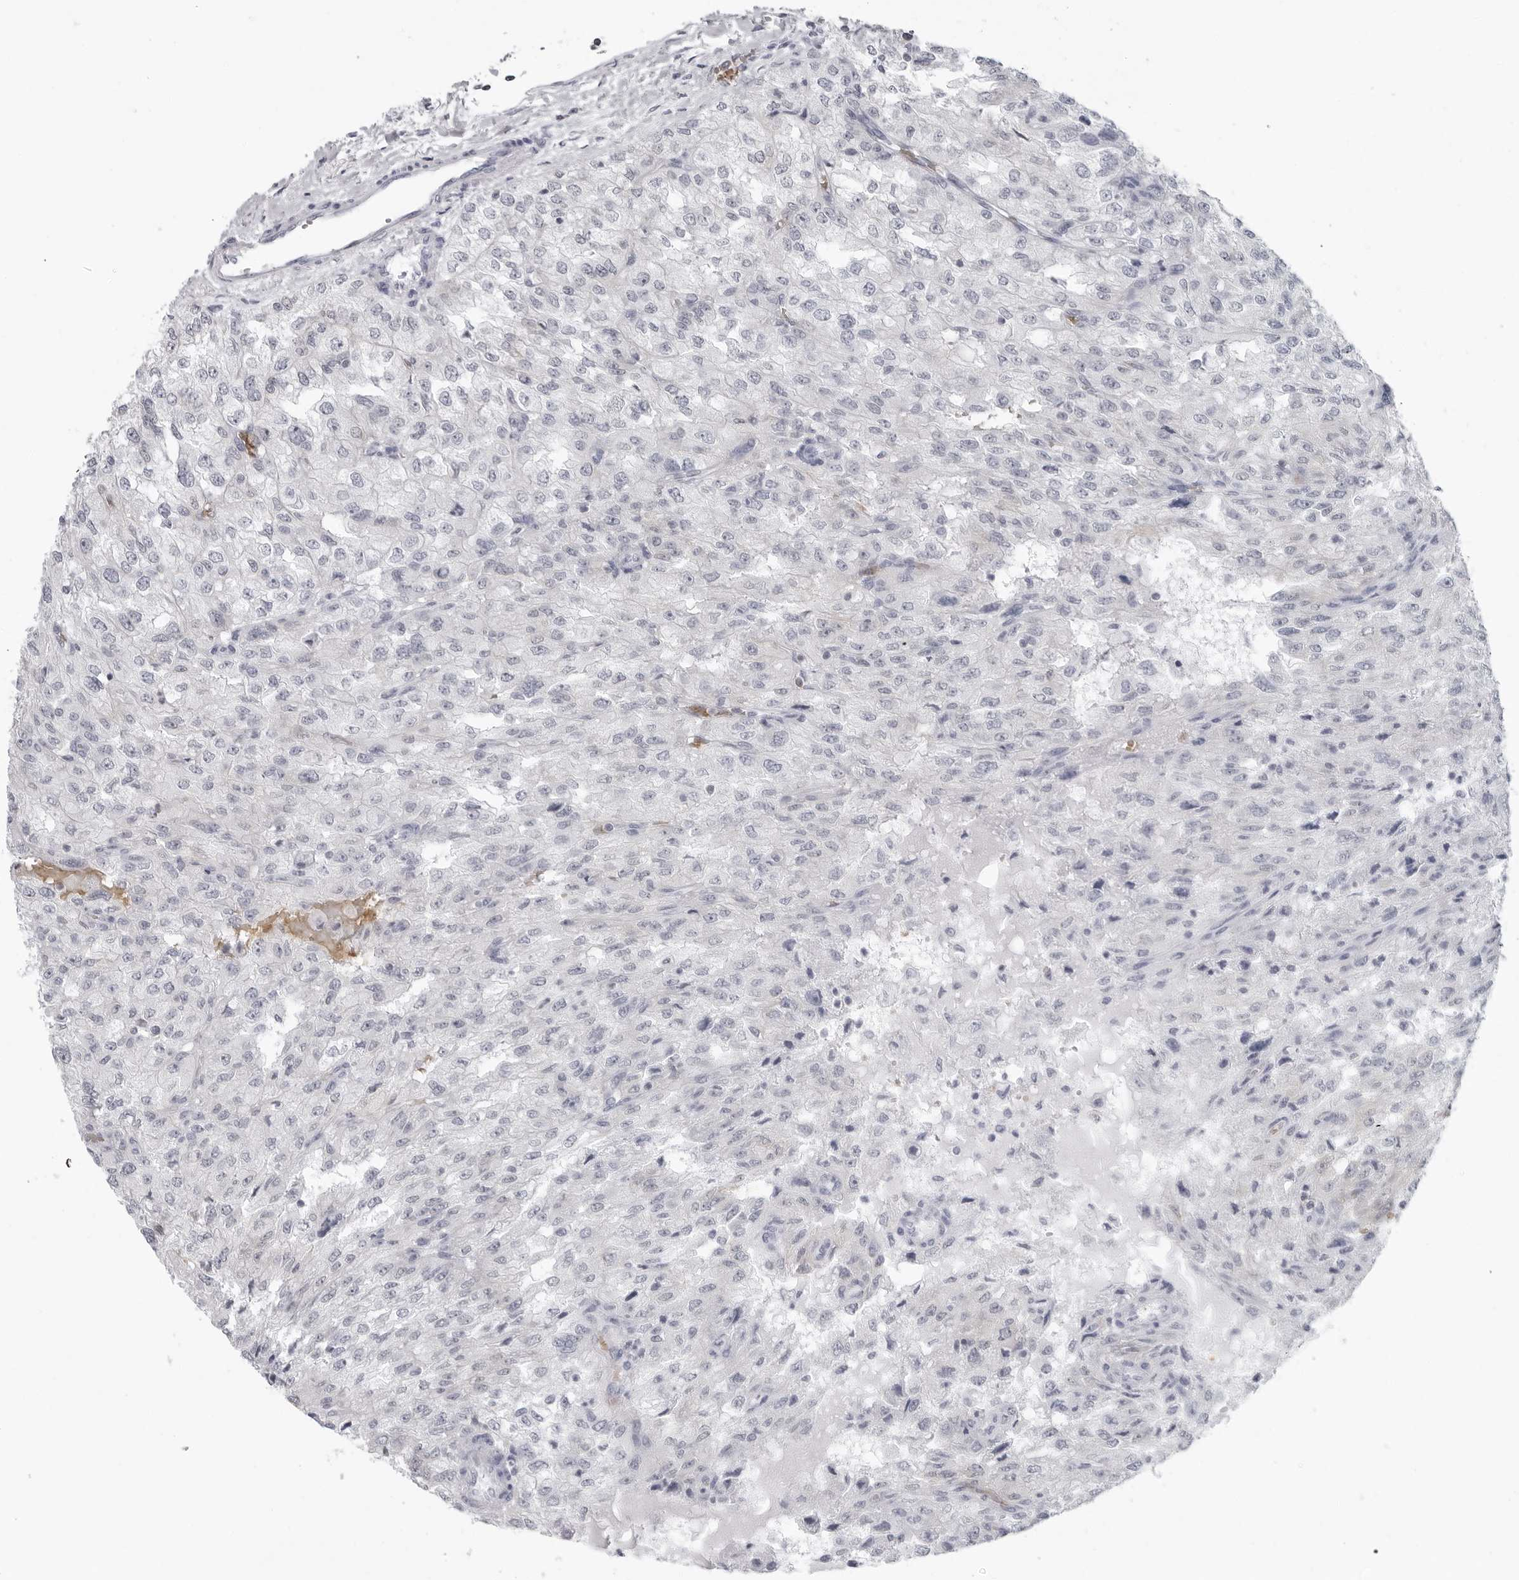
{"staining": {"intensity": "negative", "quantity": "none", "location": "none"}, "tissue": "renal cancer", "cell_type": "Tumor cells", "image_type": "cancer", "snomed": [{"axis": "morphology", "description": "Adenocarcinoma, NOS"}, {"axis": "topography", "description": "Kidney"}], "caption": "Renal cancer stained for a protein using IHC shows no positivity tumor cells.", "gene": "EPB41", "patient": {"sex": "female", "age": 54}}